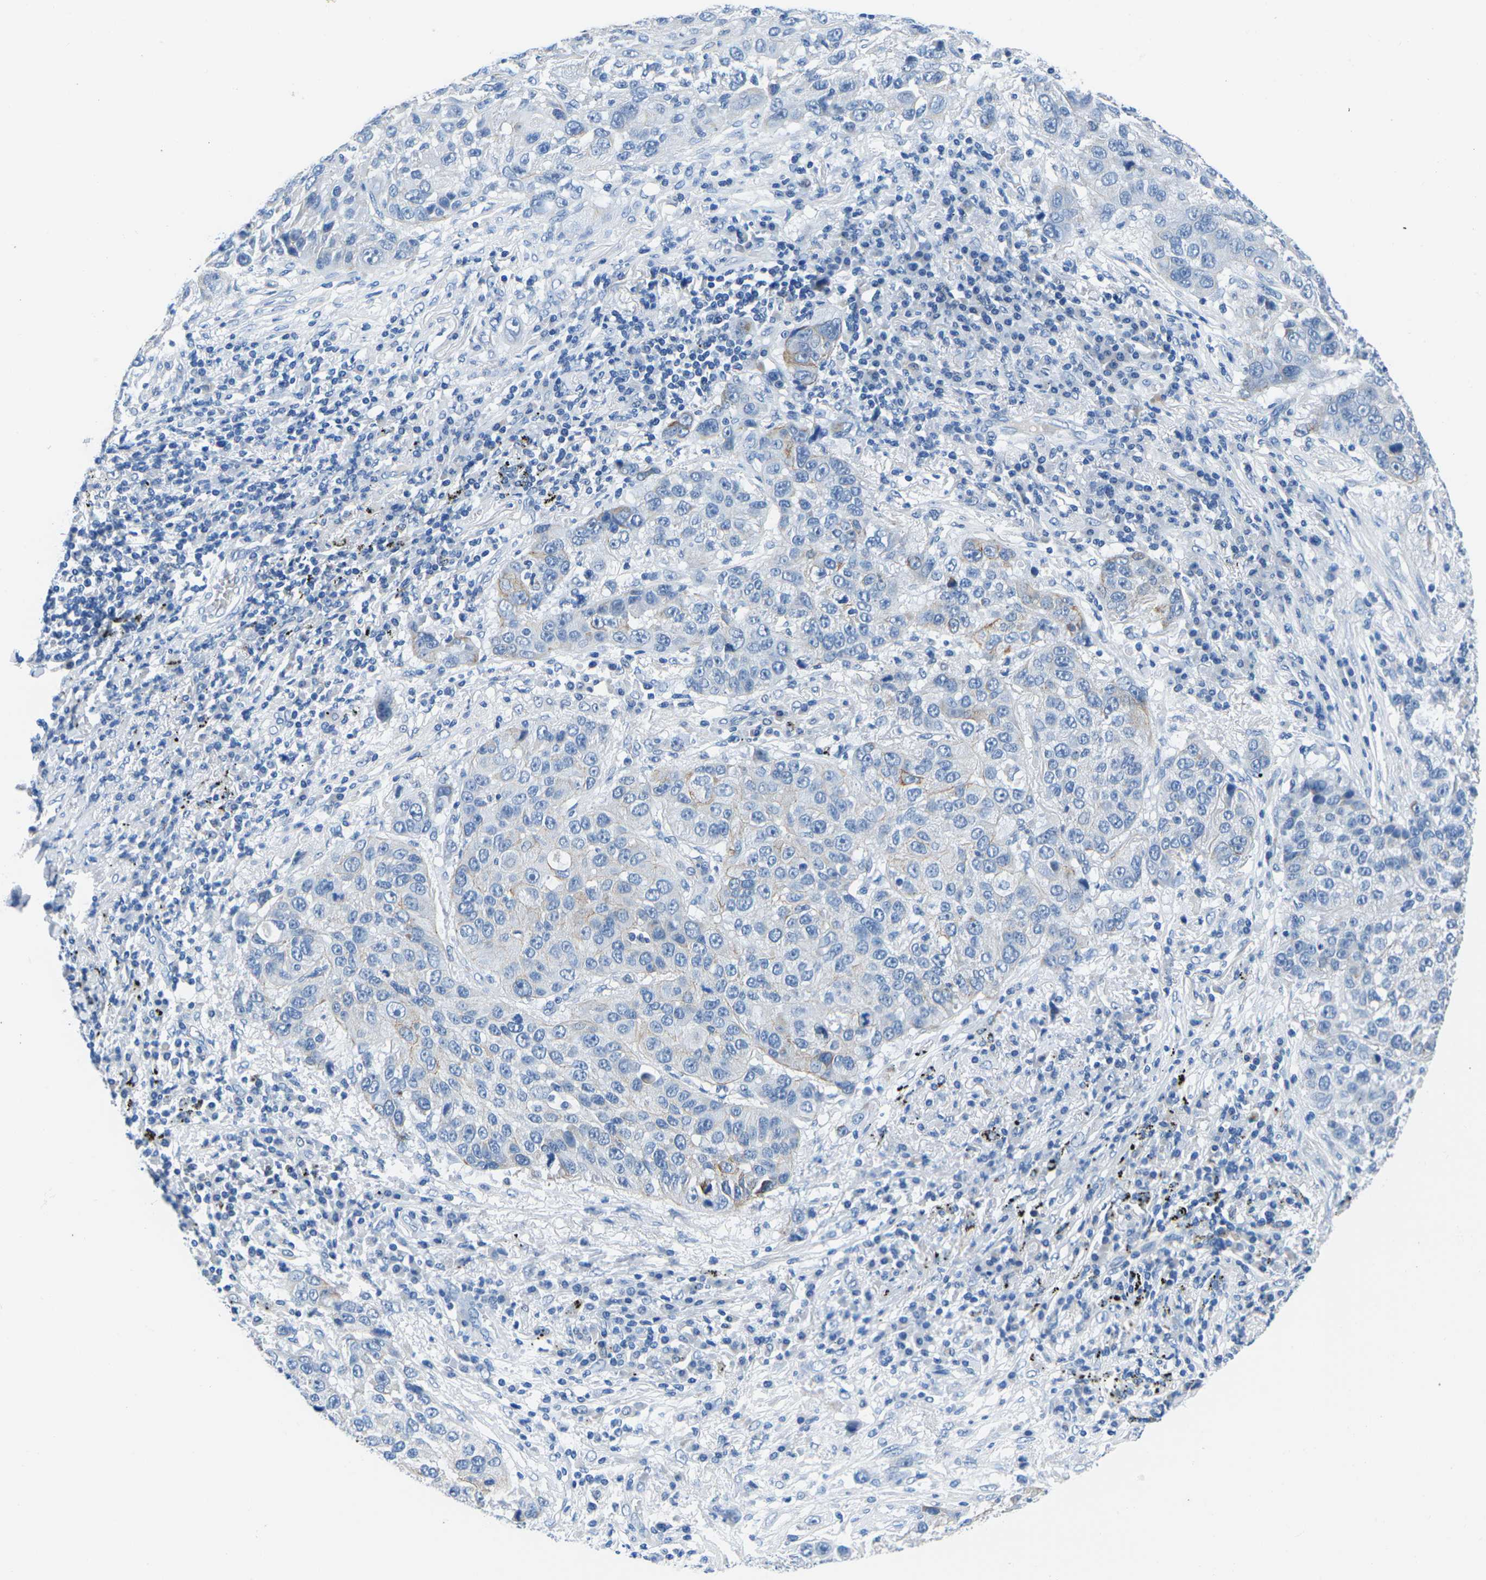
{"staining": {"intensity": "weak", "quantity": "<25%", "location": "cytoplasmic/membranous"}, "tissue": "lung cancer", "cell_type": "Tumor cells", "image_type": "cancer", "snomed": [{"axis": "morphology", "description": "Squamous cell carcinoma, NOS"}, {"axis": "topography", "description": "Lung"}], "caption": "This histopathology image is of lung squamous cell carcinoma stained with IHC to label a protein in brown with the nuclei are counter-stained blue. There is no staining in tumor cells.", "gene": "TM6SF1", "patient": {"sex": "male", "age": 57}}